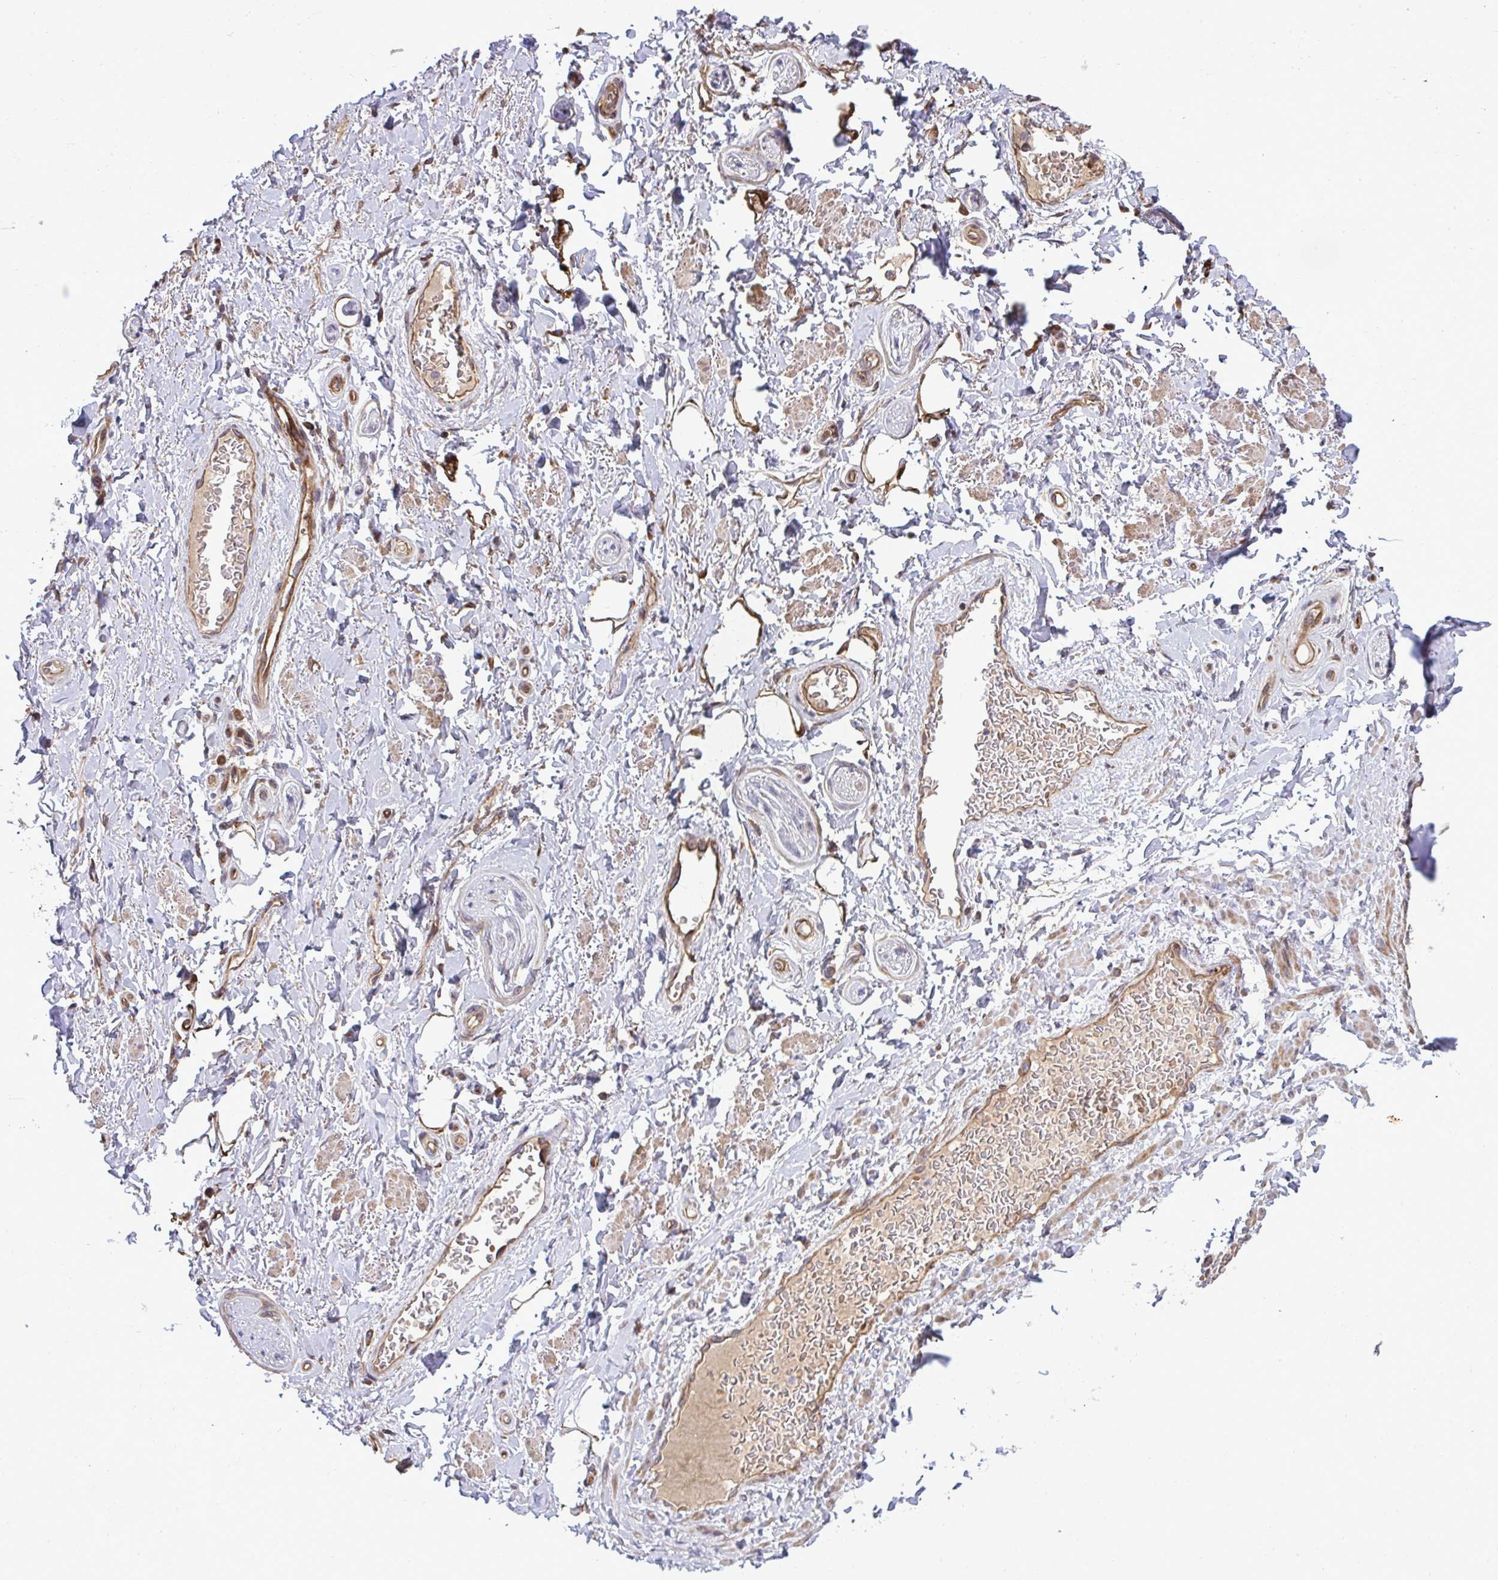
{"staining": {"intensity": "strong", "quantity": ">75%", "location": "cytoplasmic/membranous"}, "tissue": "adipose tissue", "cell_type": "Adipocytes", "image_type": "normal", "snomed": [{"axis": "morphology", "description": "Normal tissue, NOS"}, {"axis": "topography", "description": "Peripheral nerve tissue"}], "caption": "IHC of unremarkable human adipose tissue reveals high levels of strong cytoplasmic/membranous positivity in approximately >75% of adipocytes.", "gene": "ZSCAN9", "patient": {"sex": "male", "age": 51}}